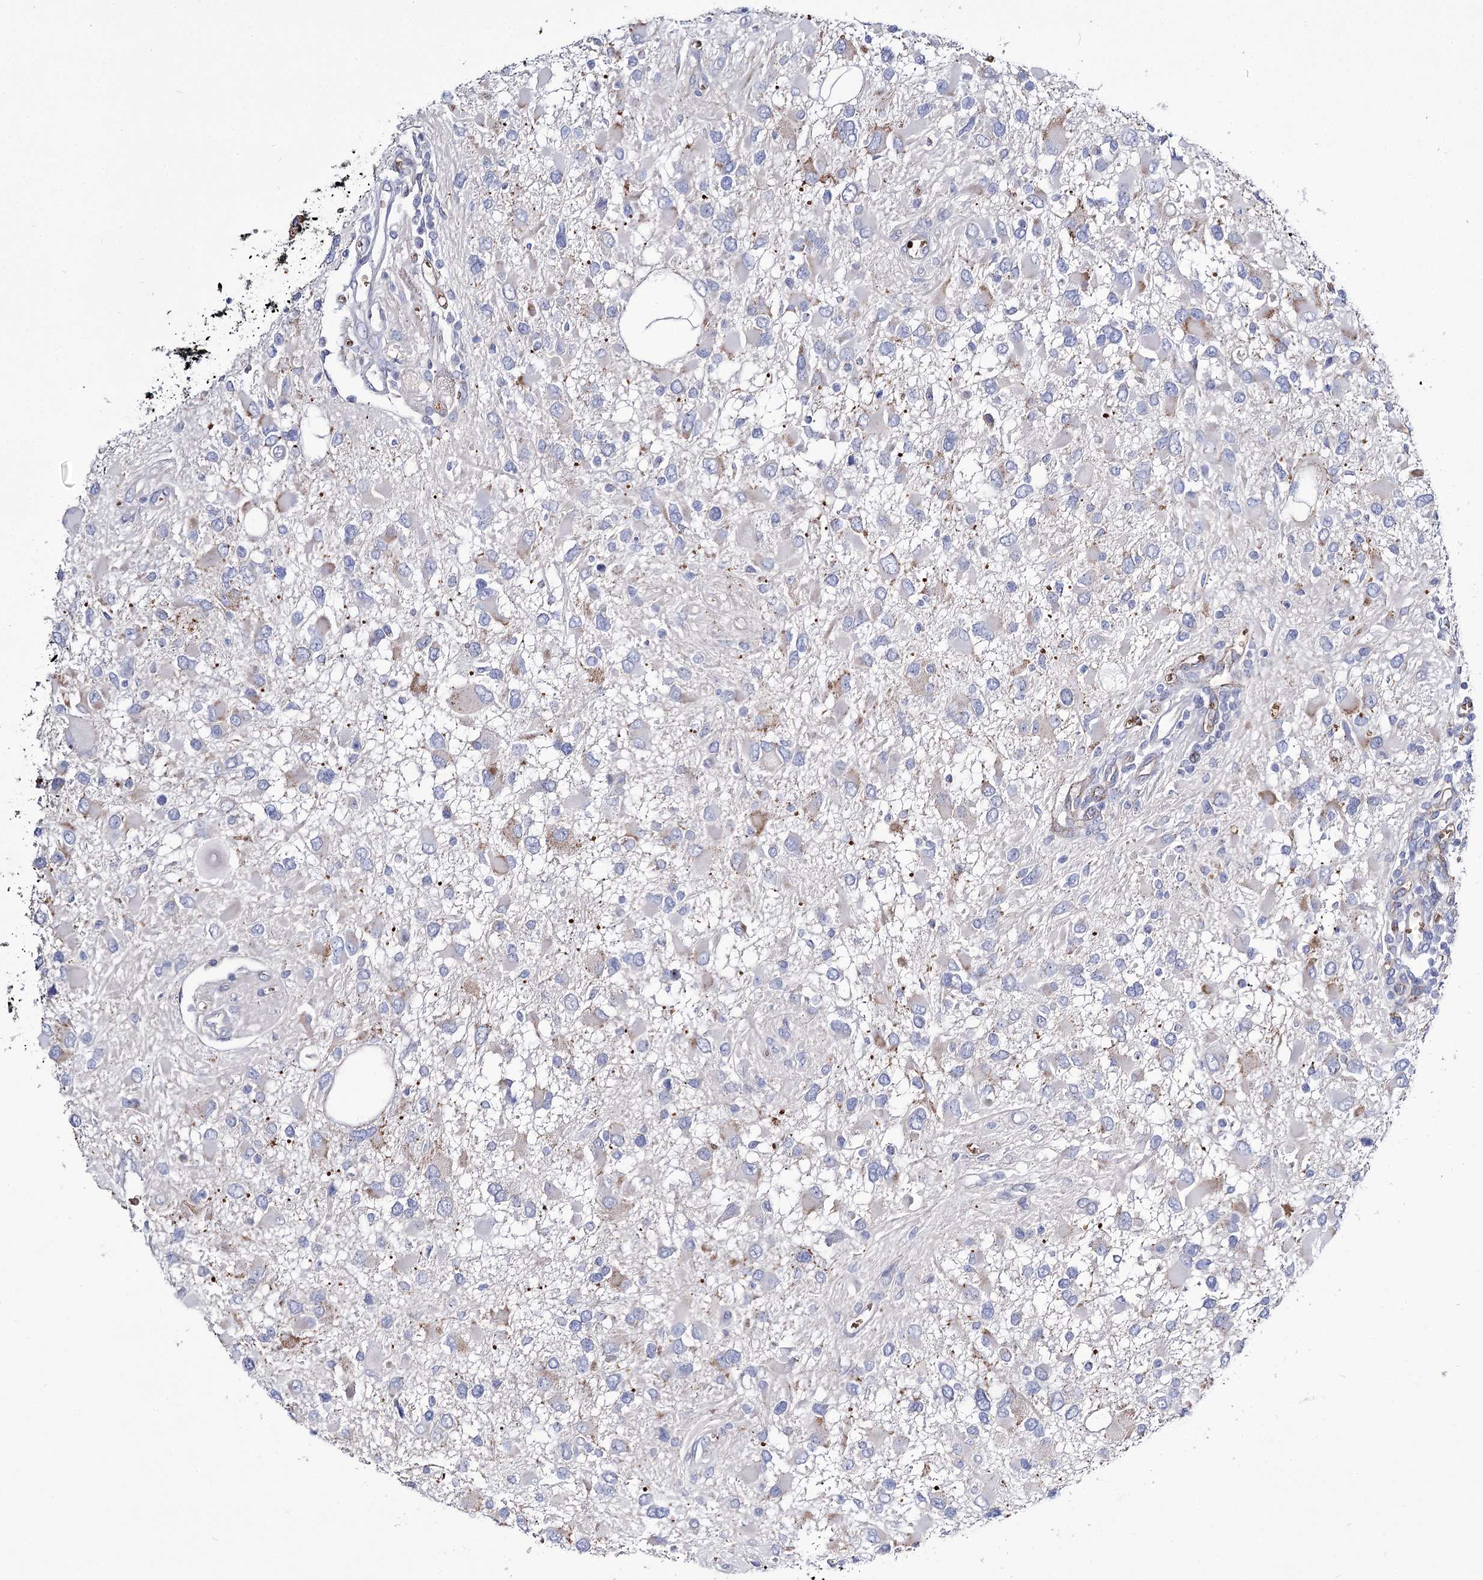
{"staining": {"intensity": "negative", "quantity": "none", "location": "none"}, "tissue": "glioma", "cell_type": "Tumor cells", "image_type": "cancer", "snomed": [{"axis": "morphology", "description": "Glioma, malignant, High grade"}, {"axis": "topography", "description": "Brain"}], "caption": "This is an IHC photomicrograph of malignant glioma (high-grade). There is no expression in tumor cells.", "gene": "GBF1", "patient": {"sex": "male", "age": 53}}